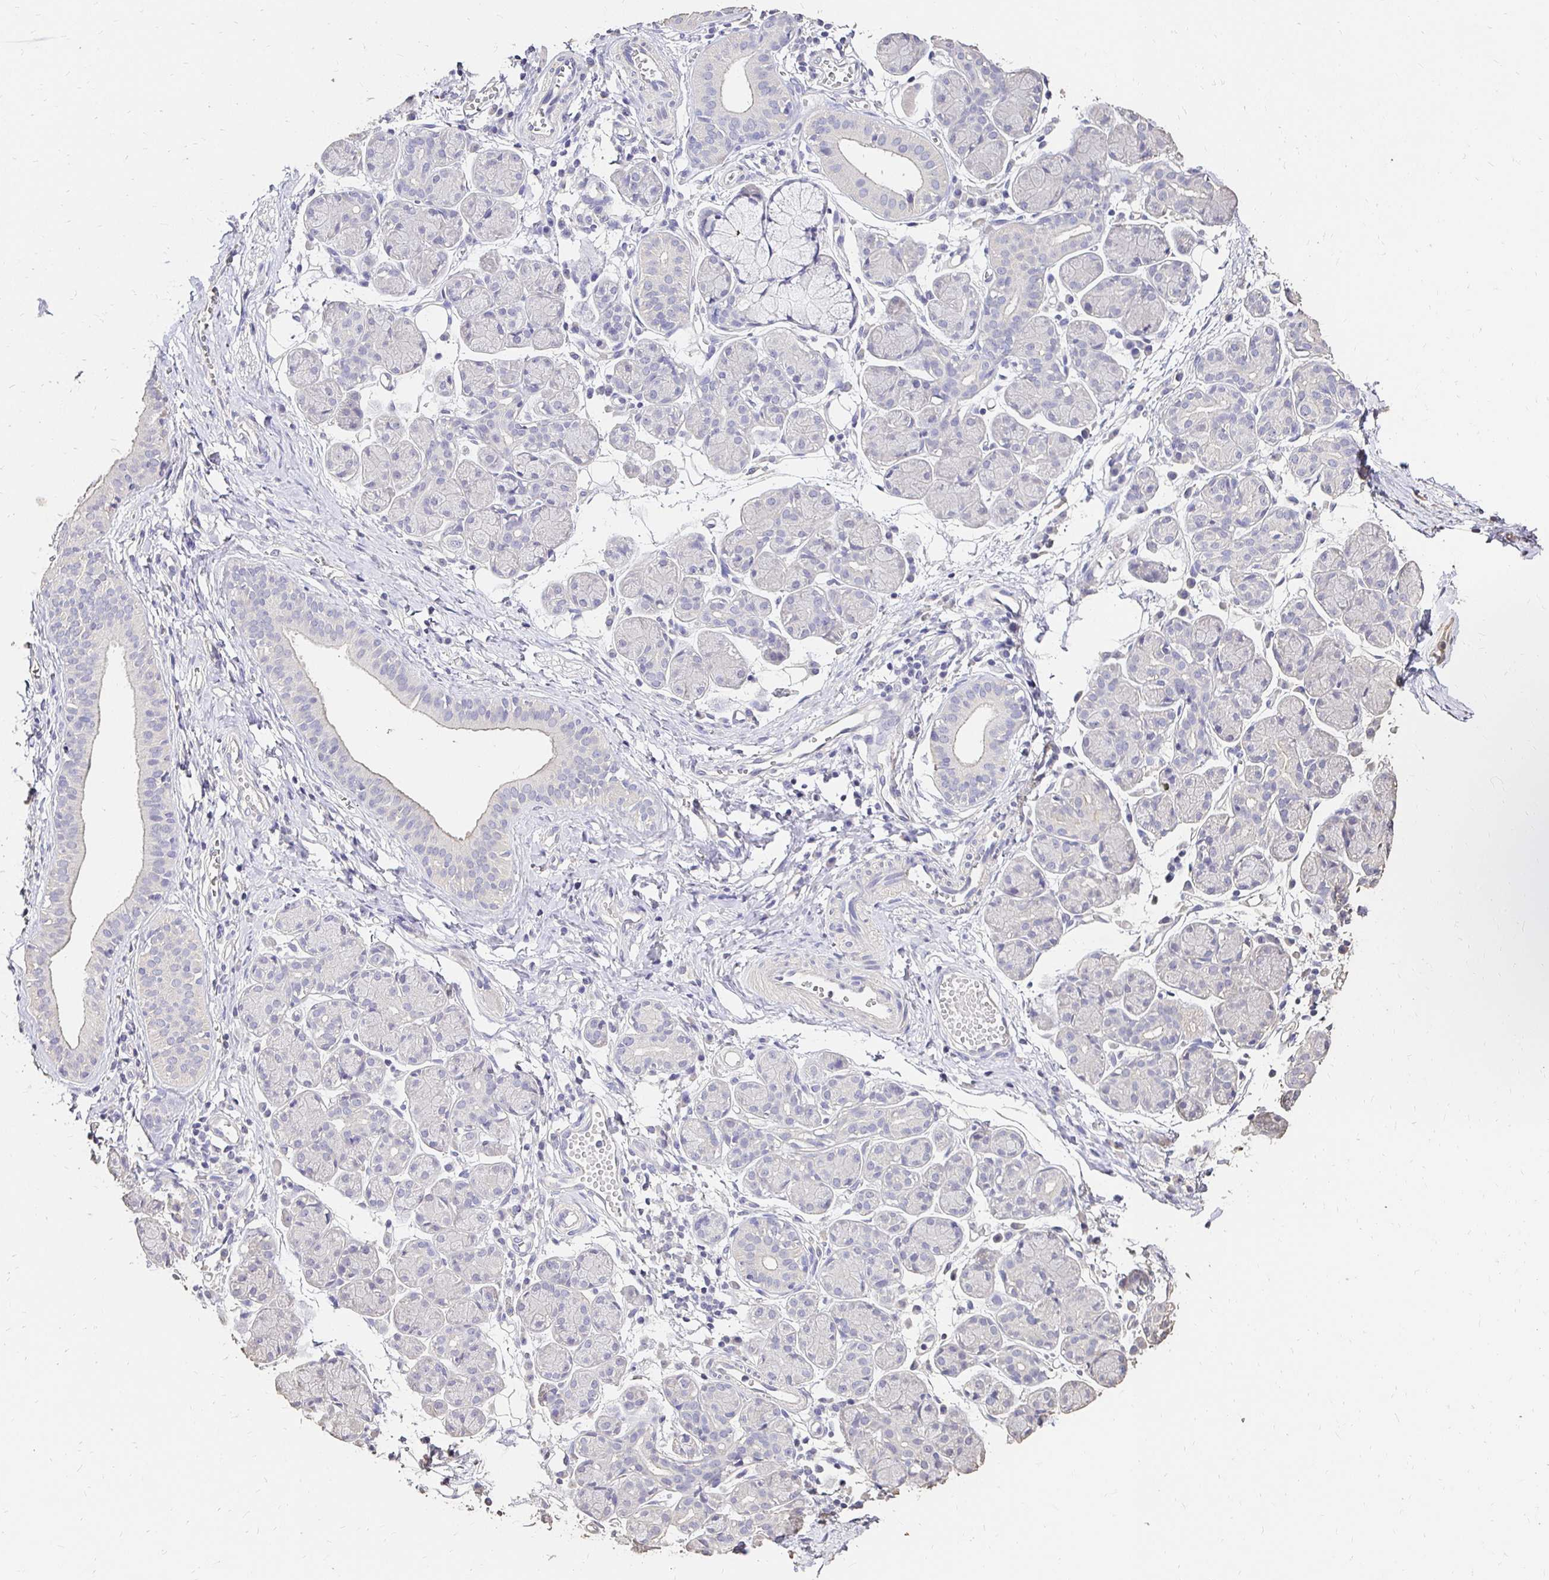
{"staining": {"intensity": "negative", "quantity": "none", "location": "none"}, "tissue": "salivary gland", "cell_type": "Glandular cells", "image_type": "normal", "snomed": [{"axis": "morphology", "description": "Normal tissue, NOS"}, {"axis": "morphology", "description": "Inflammation, NOS"}, {"axis": "topography", "description": "Lymph node"}, {"axis": "topography", "description": "Salivary gland"}], "caption": "An immunohistochemistry (IHC) histopathology image of benign salivary gland is shown. There is no staining in glandular cells of salivary gland. The staining is performed using DAB brown chromogen with nuclei counter-stained in using hematoxylin.", "gene": "UGT1A6", "patient": {"sex": "male", "age": 3}}